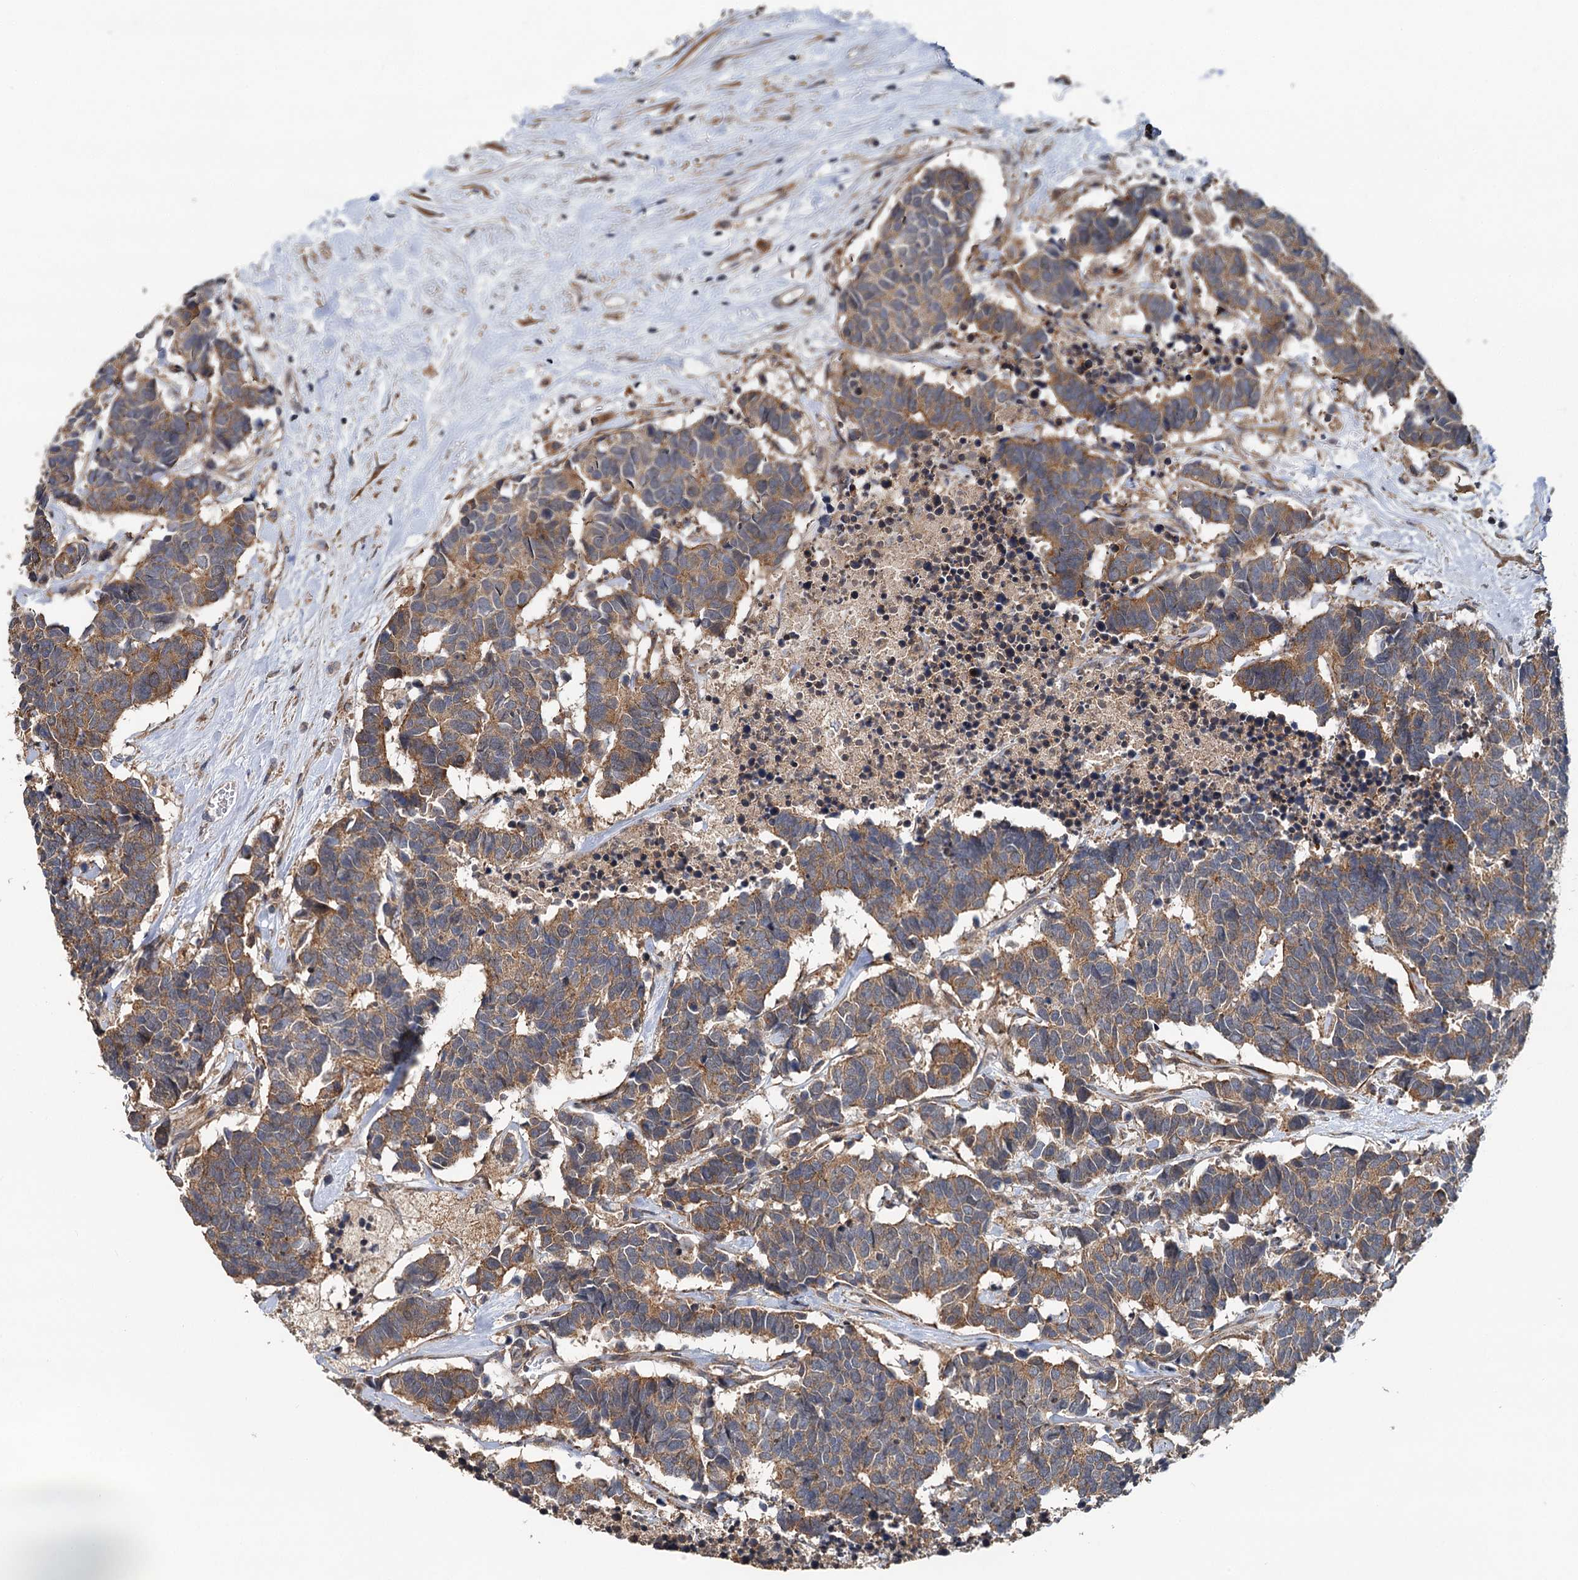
{"staining": {"intensity": "strong", "quantity": ">75%", "location": "cytoplasmic/membranous"}, "tissue": "carcinoid", "cell_type": "Tumor cells", "image_type": "cancer", "snomed": [{"axis": "morphology", "description": "Carcinoma, NOS"}, {"axis": "morphology", "description": "Carcinoid, malignant, NOS"}, {"axis": "topography", "description": "Urinary bladder"}], "caption": "This micrograph demonstrates malignant carcinoid stained with IHC to label a protein in brown. The cytoplasmic/membranous of tumor cells show strong positivity for the protein. Nuclei are counter-stained blue.", "gene": "LRRK2", "patient": {"sex": "male", "age": 57}}